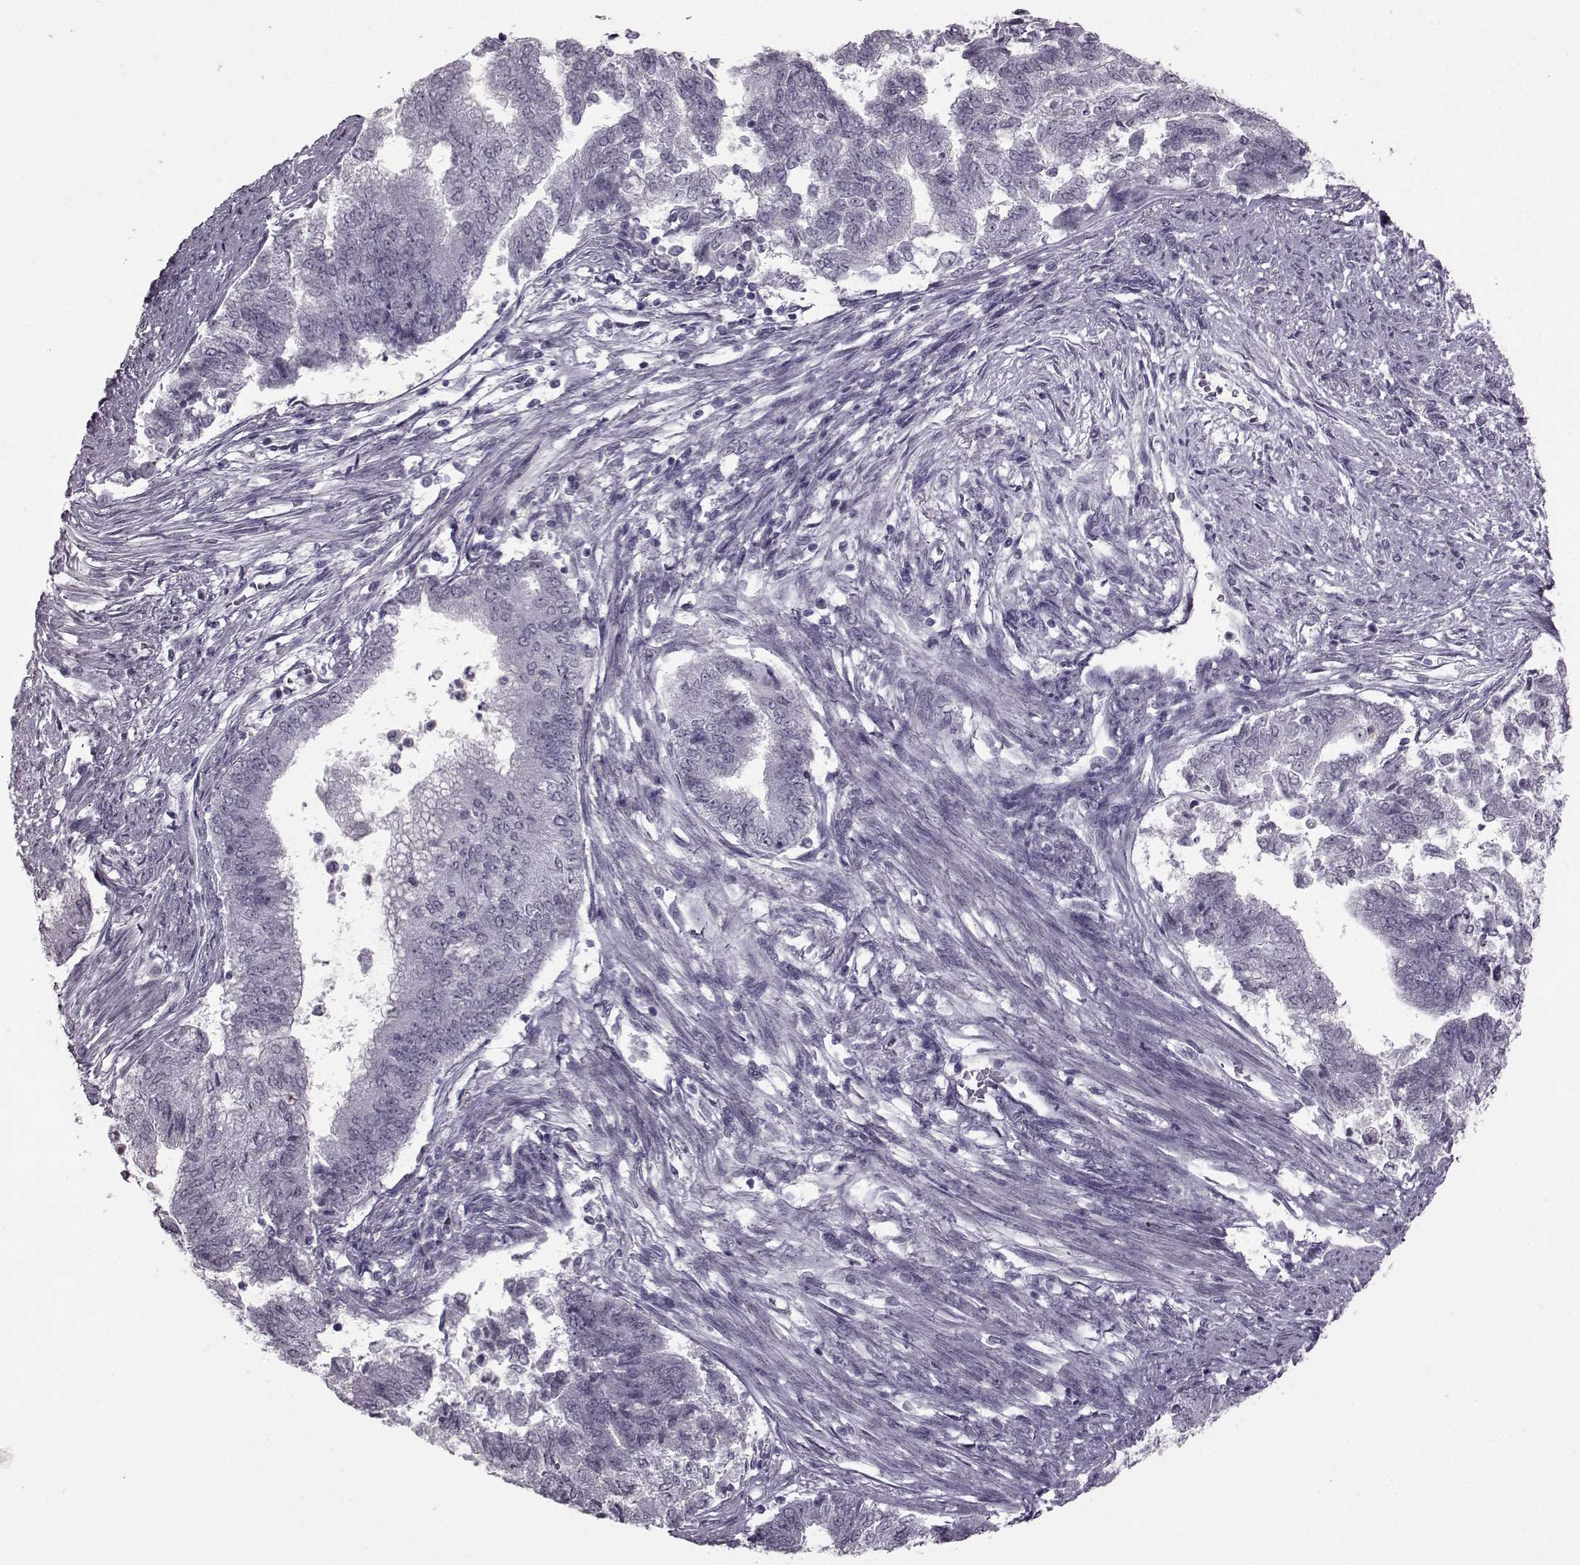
{"staining": {"intensity": "negative", "quantity": "none", "location": "none"}, "tissue": "endometrial cancer", "cell_type": "Tumor cells", "image_type": "cancer", "snomed": [{"axis": "morphology", "description": "Adenocarcinoma, NOS"}, {"axis": "topography", "description": "Endometrium"}], "caption": "Immunohistochemical staining of human adenocarcinoma (endometrial) shows no significant expression in tumor cells.", "gene": "SLC28A2", "patient": {"sex": "female", "age": 65}}